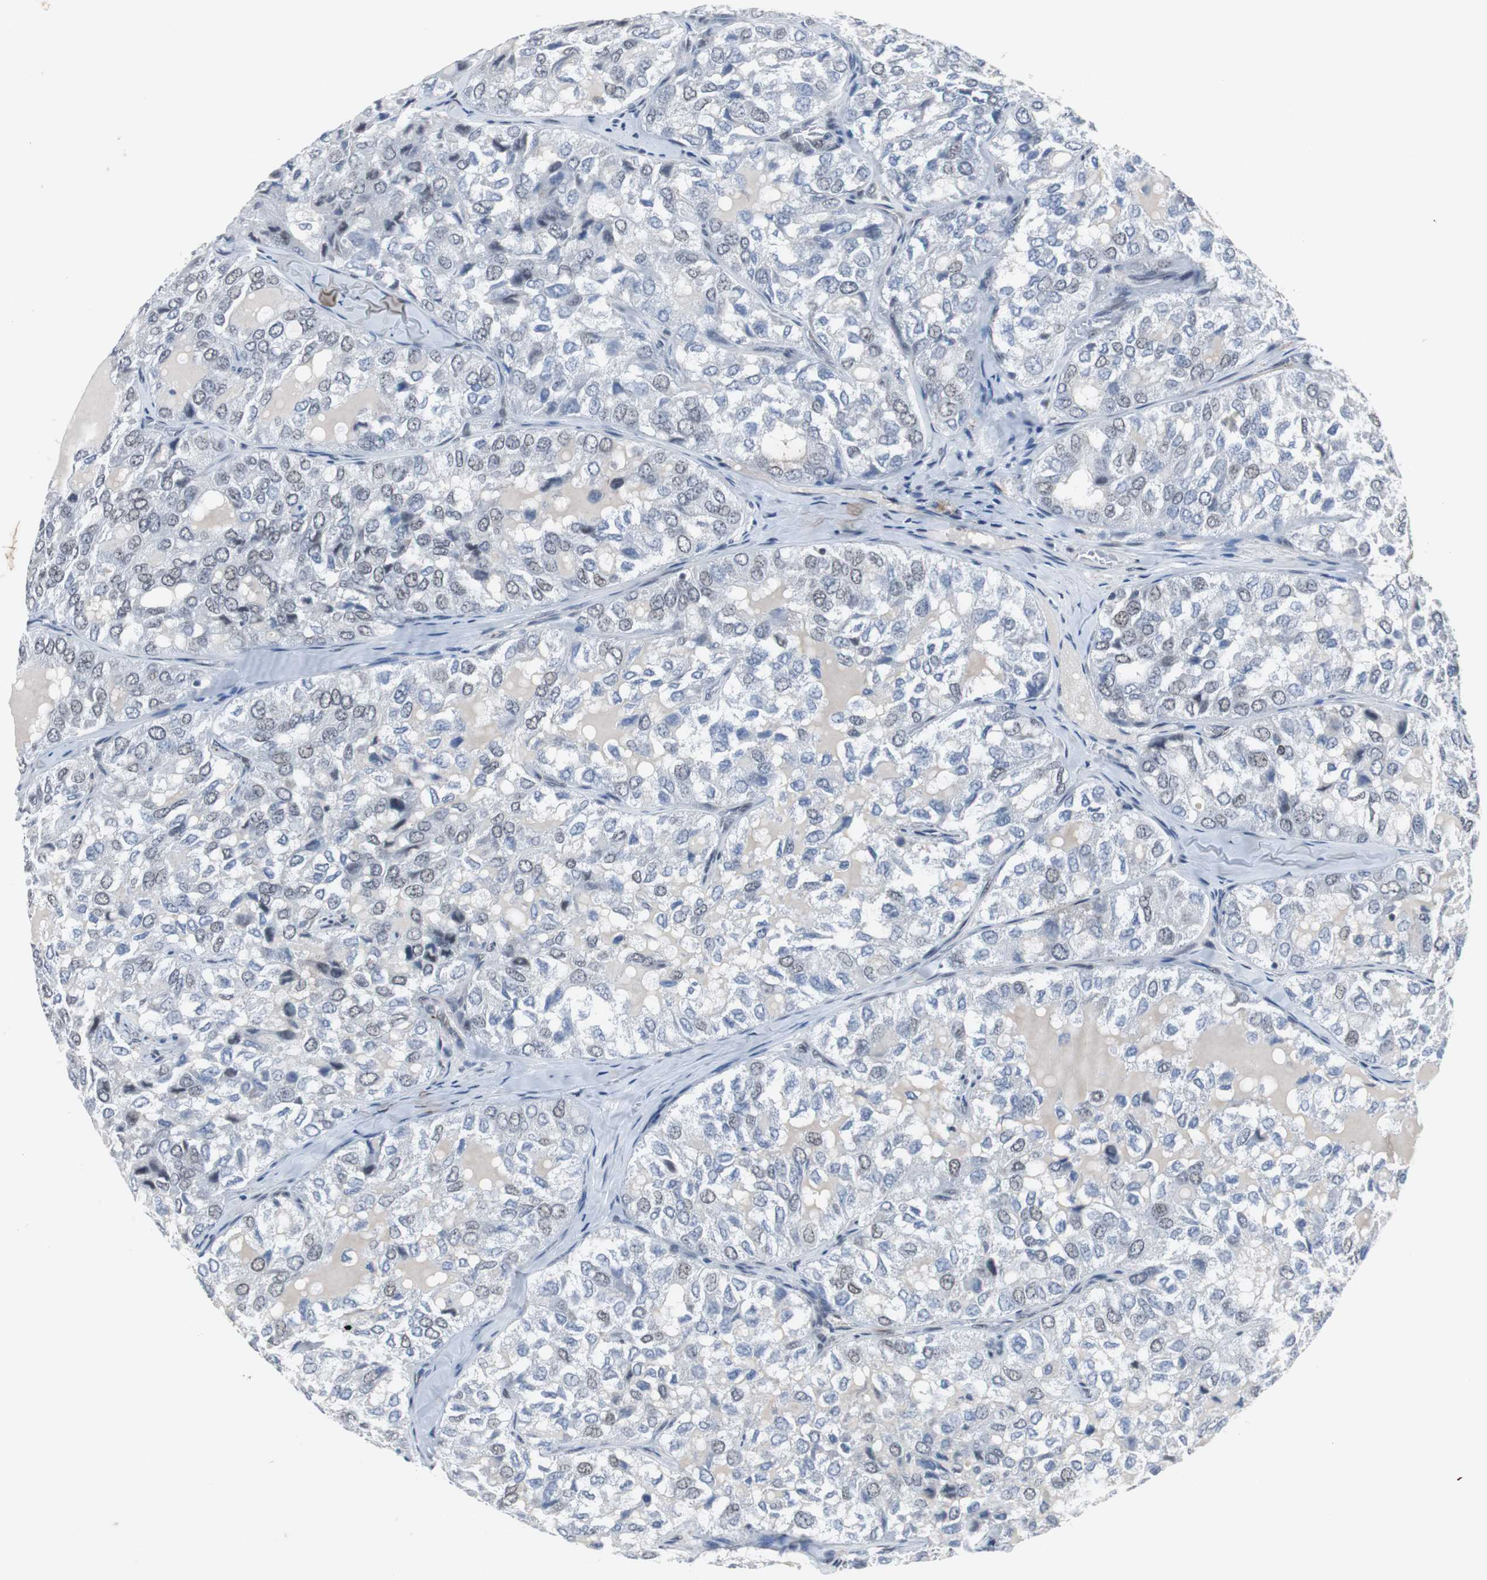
{"staining": {"intensity": "negative", "quantity": "none", "location": "none"}, "tissue": "thyroid cancer", "cell_type": "Tumor cells", "image_type": "cancer", "snomed": [{"axis": "morphology", "description": "Follicular adenoma carcinoma, NOS"}, {"axis": "topography", "description": "Thyroid gland"}], "caption": "Immunohistochemistry (IHC) of thyroid cancer shows no positivity in tumor cells.", "gene": "ZHX2", "patient": {"sex": "male", "age": 75}}